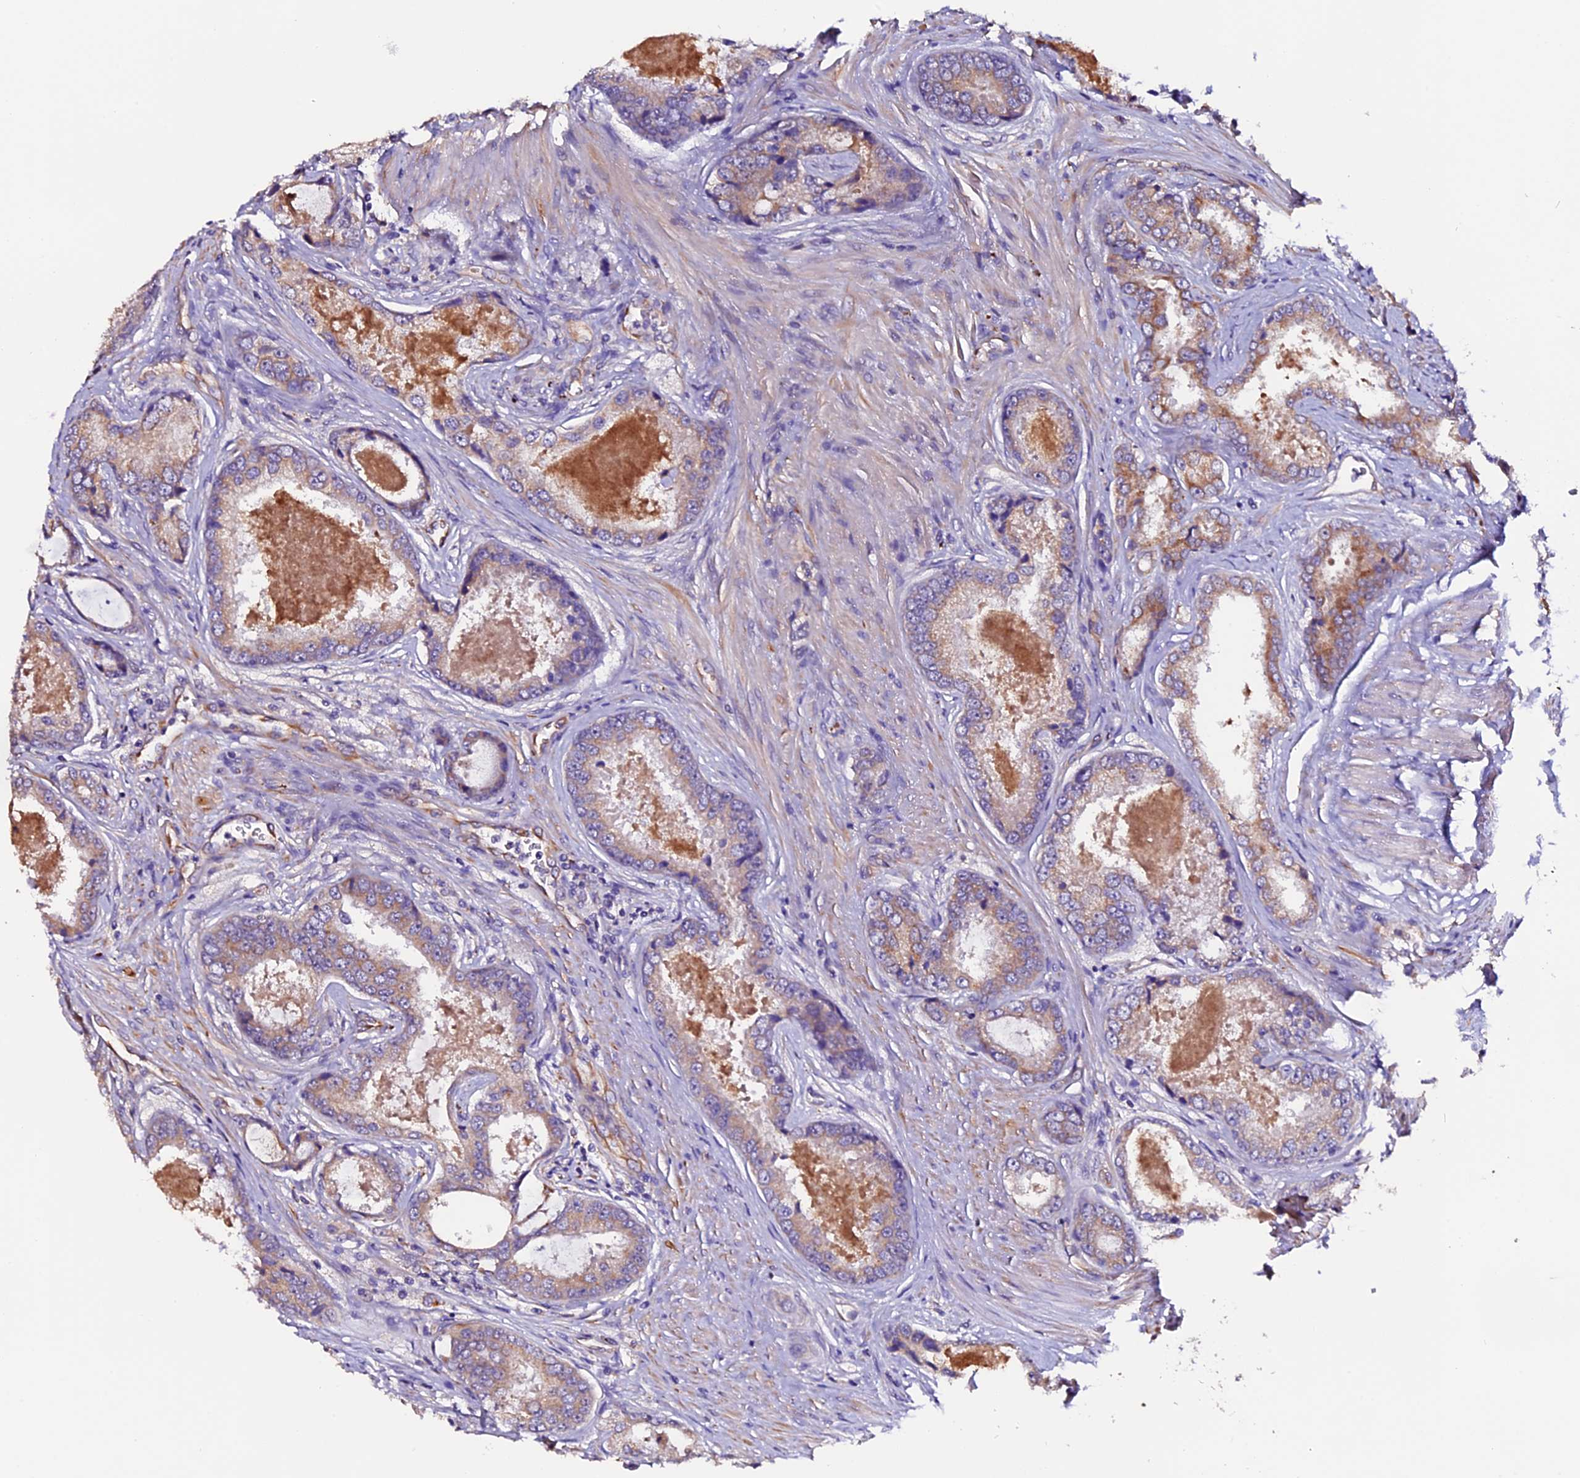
{"staining": {"intensity": "weak", "quantity": "25%-75%", "location": "cytoplasmic/membranous"}, "tissue": "prostate cancer", "cell_type": "Tumor cells", "image_type": "cancer", "snomed": [{"axis": "morphology", "description": "Adenocarcinoma, Low grade"}, {"axis": "topography", "description": "Prostate"}], "caption": "Adenocarcinoma (low-grade) (prostate) stained with a protein marker shows weak staining in tumor cells.", "gene": "CLN5", "patient": {"sex": "male", "age": 68}}